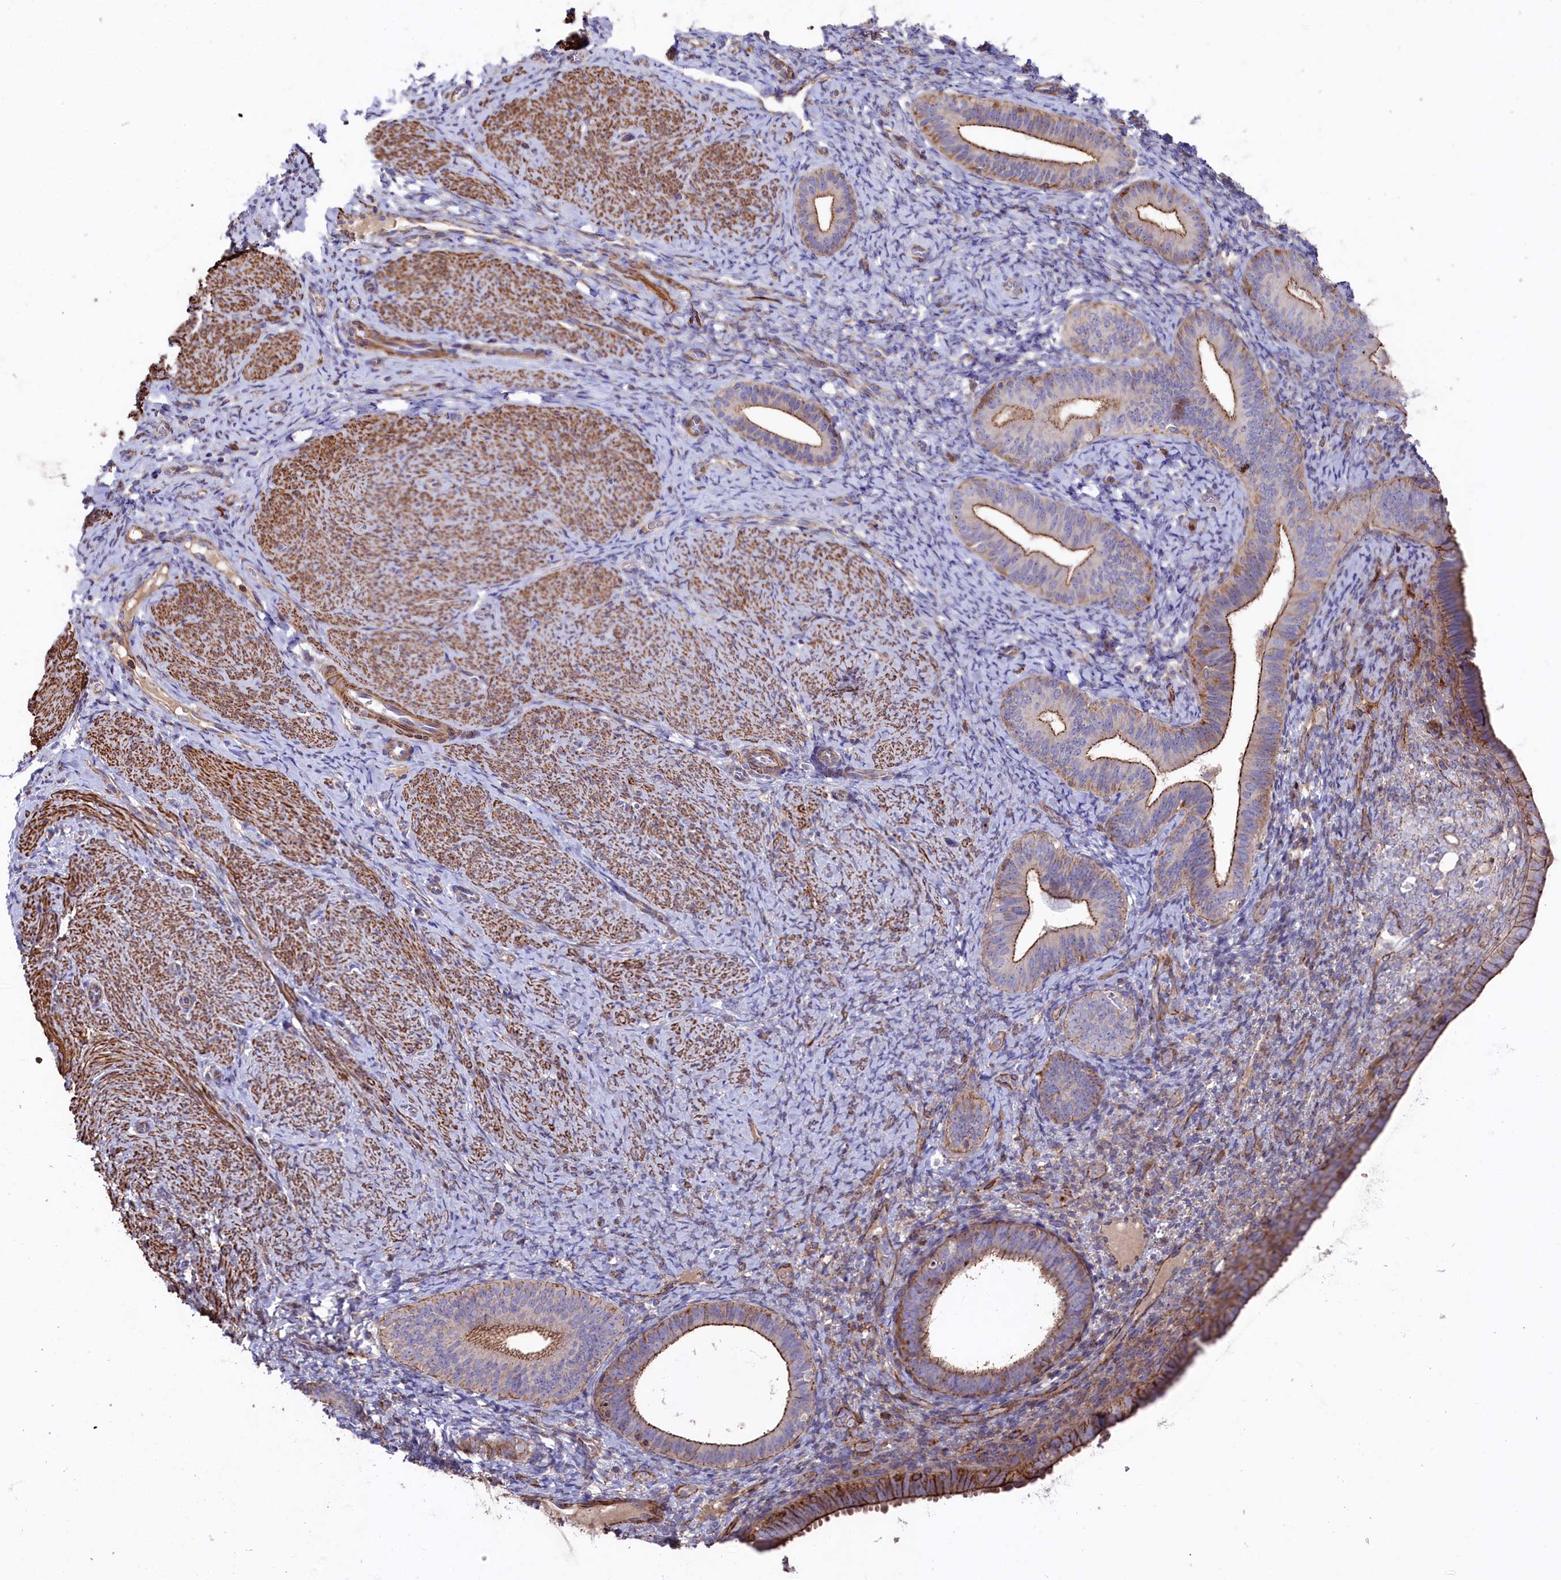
{"staining": {"intensity": "weak", "quantity": "<25%", "location": "cytoplasmic/membranous"}, "tissue": "endometrium", "cell_type": "Cells in endometrial stroma", "image_type": "normal", "snomed": [{"axis": "morphology", "description": "Normal tissue, NOS"}, {"axis": "topography", "description": "Endometrium"}], "caption": "Protein analysis of normal endometrium demonstrates no significant staining in cells in endometrial stroma. The staining was performed using DAB to visualize the protein expression in brown, while the nuclei were stained in blue with hematoxylin (Magnification: 20x).", "gene": "RAPSN", "patient": {"sex": "female", "age": 65}}